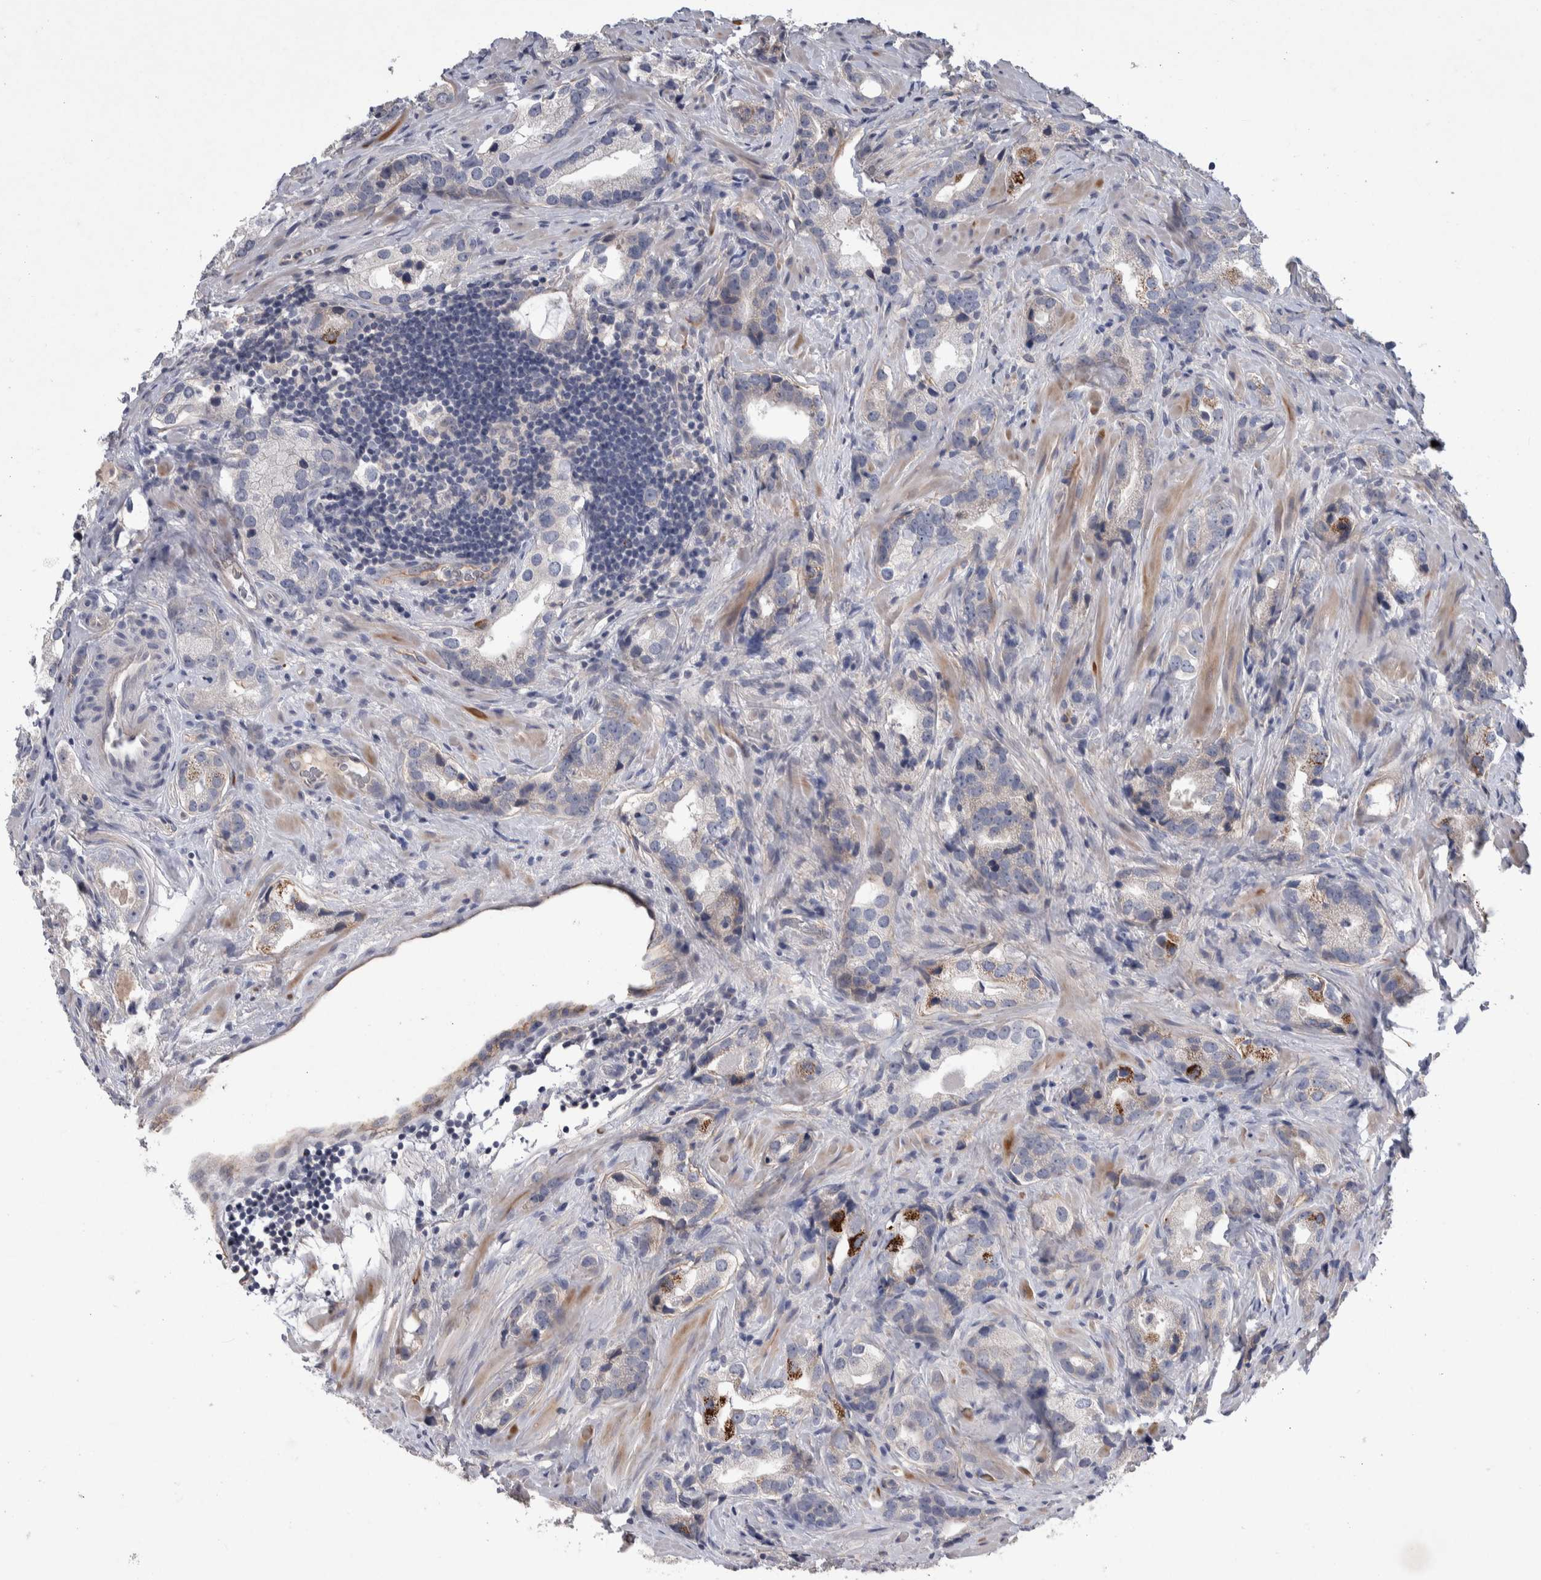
{"staining": {"intensity": "negative", "quantity": "none", "location": "none"}, "tissue": "prostate cancer", "cell_type": "Tumor cells", "image_type": "cancer", "snomed": [{"axis": "morphology", "description": "Adenocarcinoma, High grade"}, {"axis": "topography", "description": "Prostate"}], "caption": "The histopathology image demonstrates no significant staining in tumor cells of prostate adenocarcinoma (high-grade). (DAB (3,3'-diaminobenzidine) immunohistochemistry (IHC) with hematoxylin counter stain).", "gene": "CEP131", "patient": {"sex": "male", "age": 63}}